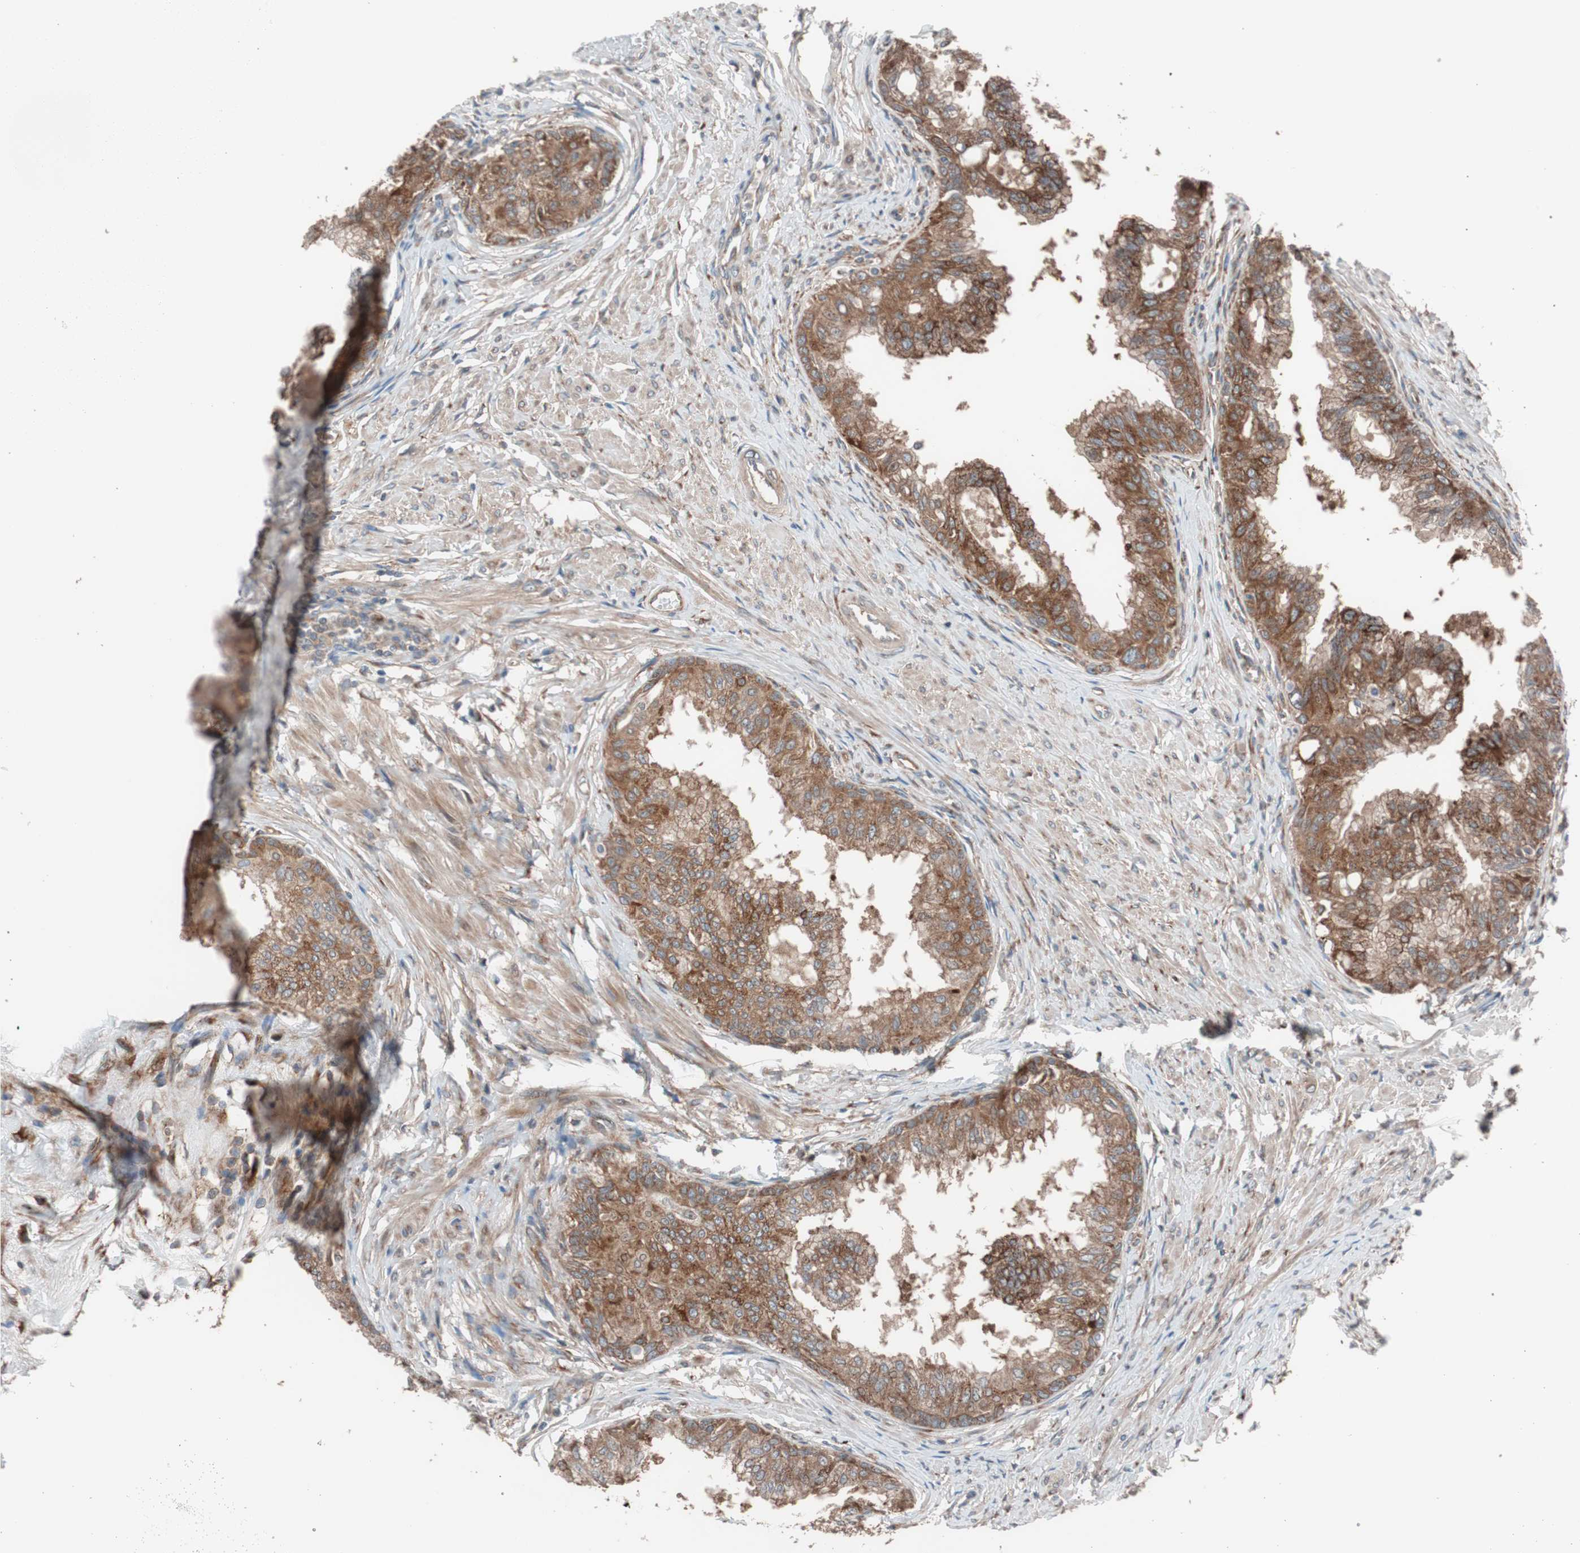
{"staining": {"intensity": "moderate", "quantity": ">75%", "location": "cytoplasmic/membranous"}, "tissue": "prostate", "cell_type": "Glandular cells", "image_type": "normal", "snomed": [{"axis": "morphology", "description": "Normal tissue, NOS"}, {"axis": "topography", "description": "Prostate"}, {"axis": "topography", "description": "Seminal veicle"}], "caption": "Immunohistochemistry staining of normal prostate, which exhibits medium levels of moderate cytoplasmic/membranous positivity in approximately >75% of glandular cells indicating moderate cytoplasmic/membranous protein staining. The staining was performed using DAB (3,3'-diaminobenzidine) (brown) for protein detection and nuclei were counterstained in hematoxylin (blue).", "gene": "SEC31A", "patient": {"sex": "male", "age": 60}}